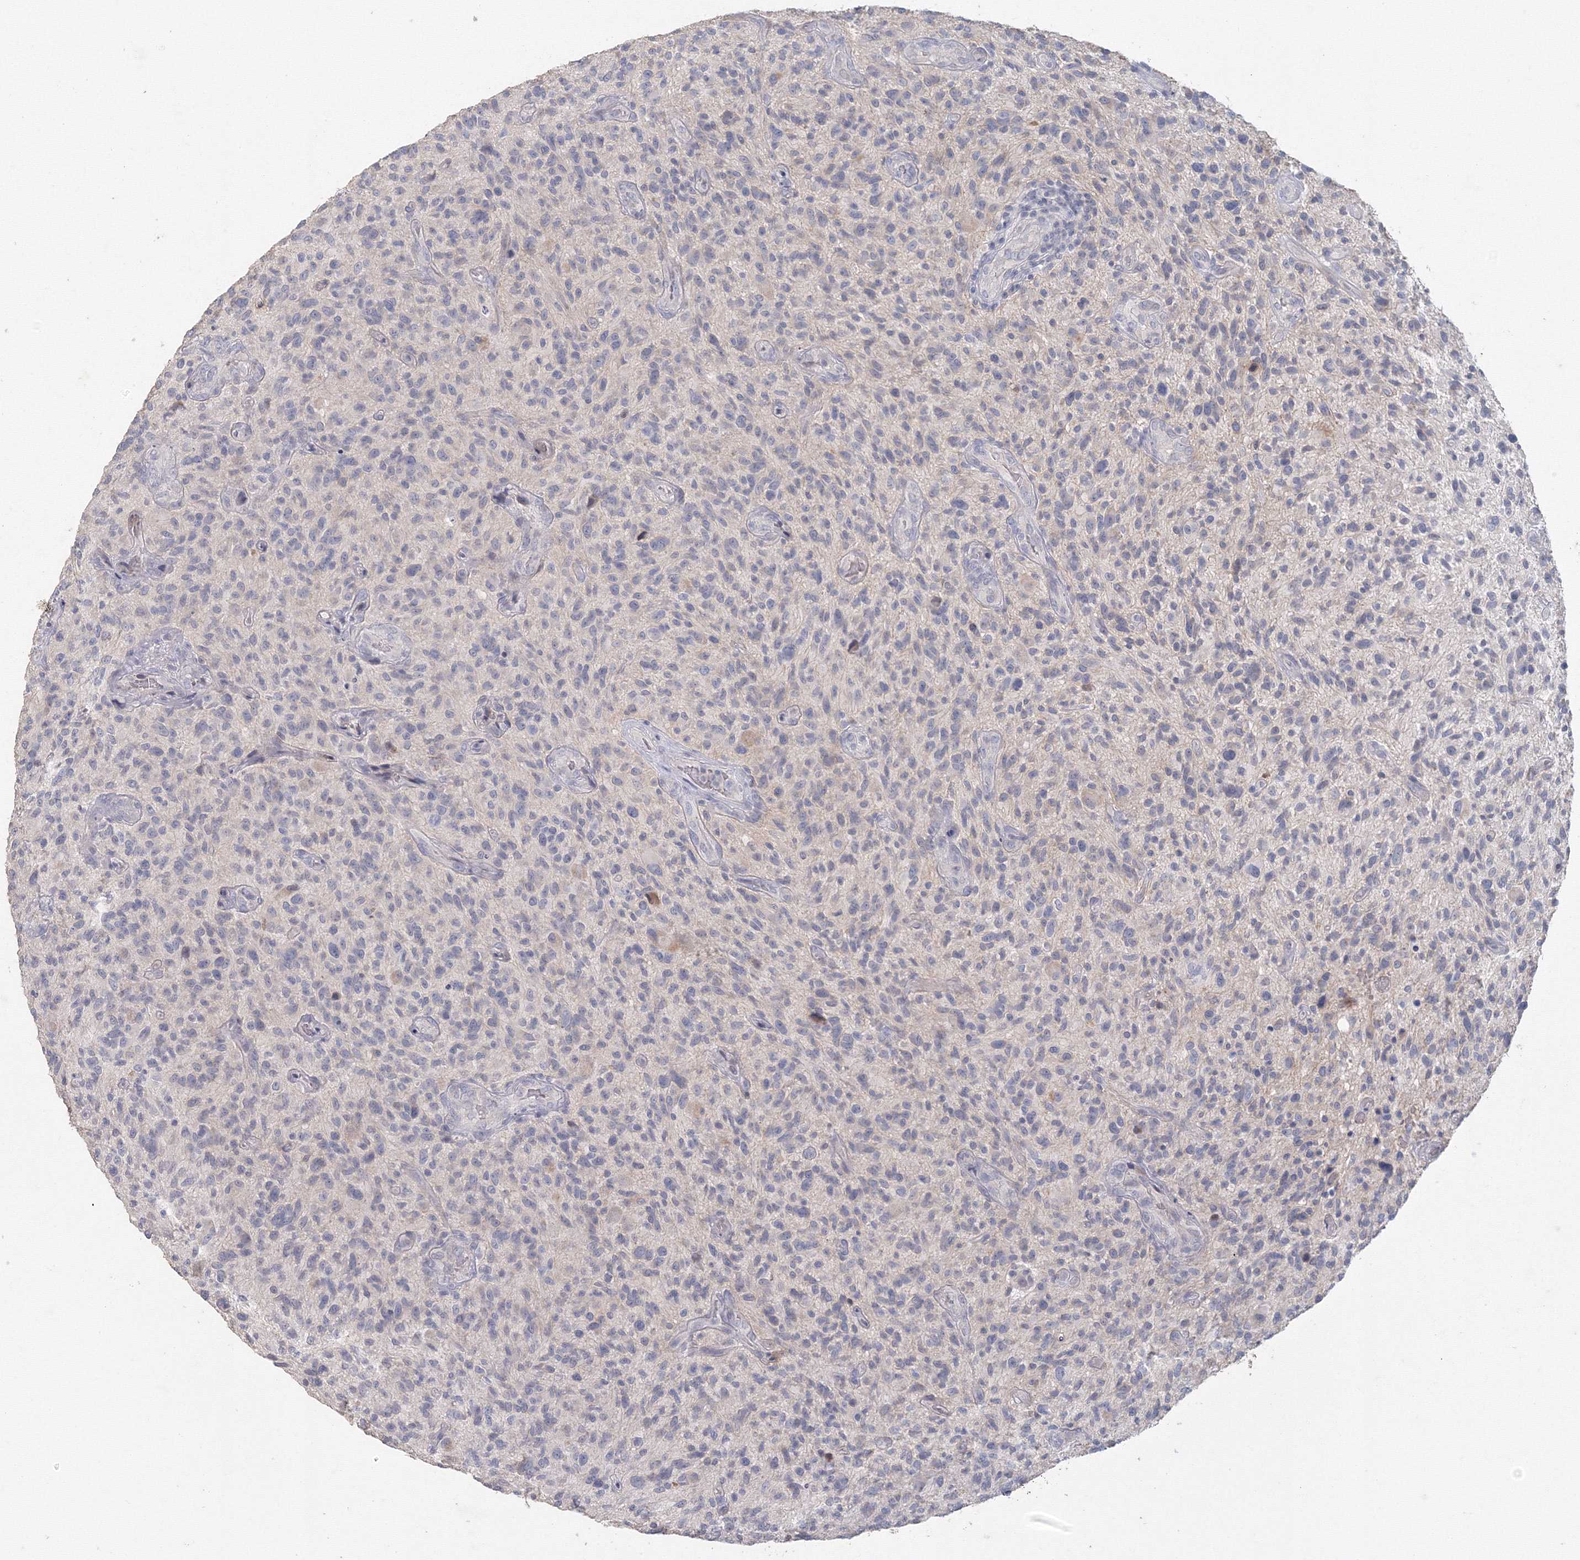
{"staining": {"intensity": "negative", "quantity": "none", "location": "none"}, "tissue": "glioma", "cell_type": "Tumor cells", "image_type": "cancer", "snomed": [{"axis": "morphology", "description": "Glioma, malignant, High grade"}, {"axis": "topography", "description": "Brain"}], "caption": "Immunohistochemistry (IHC) micrograph of neoplastic tissue: human malignant glioma (high-grade) stained with DAB (3,3'-diaminobenzidine) demonstrates no significant protein positivity in tumor cells.", "gene": "TACC2", "patient": {"sex": "male", "age": 47}}